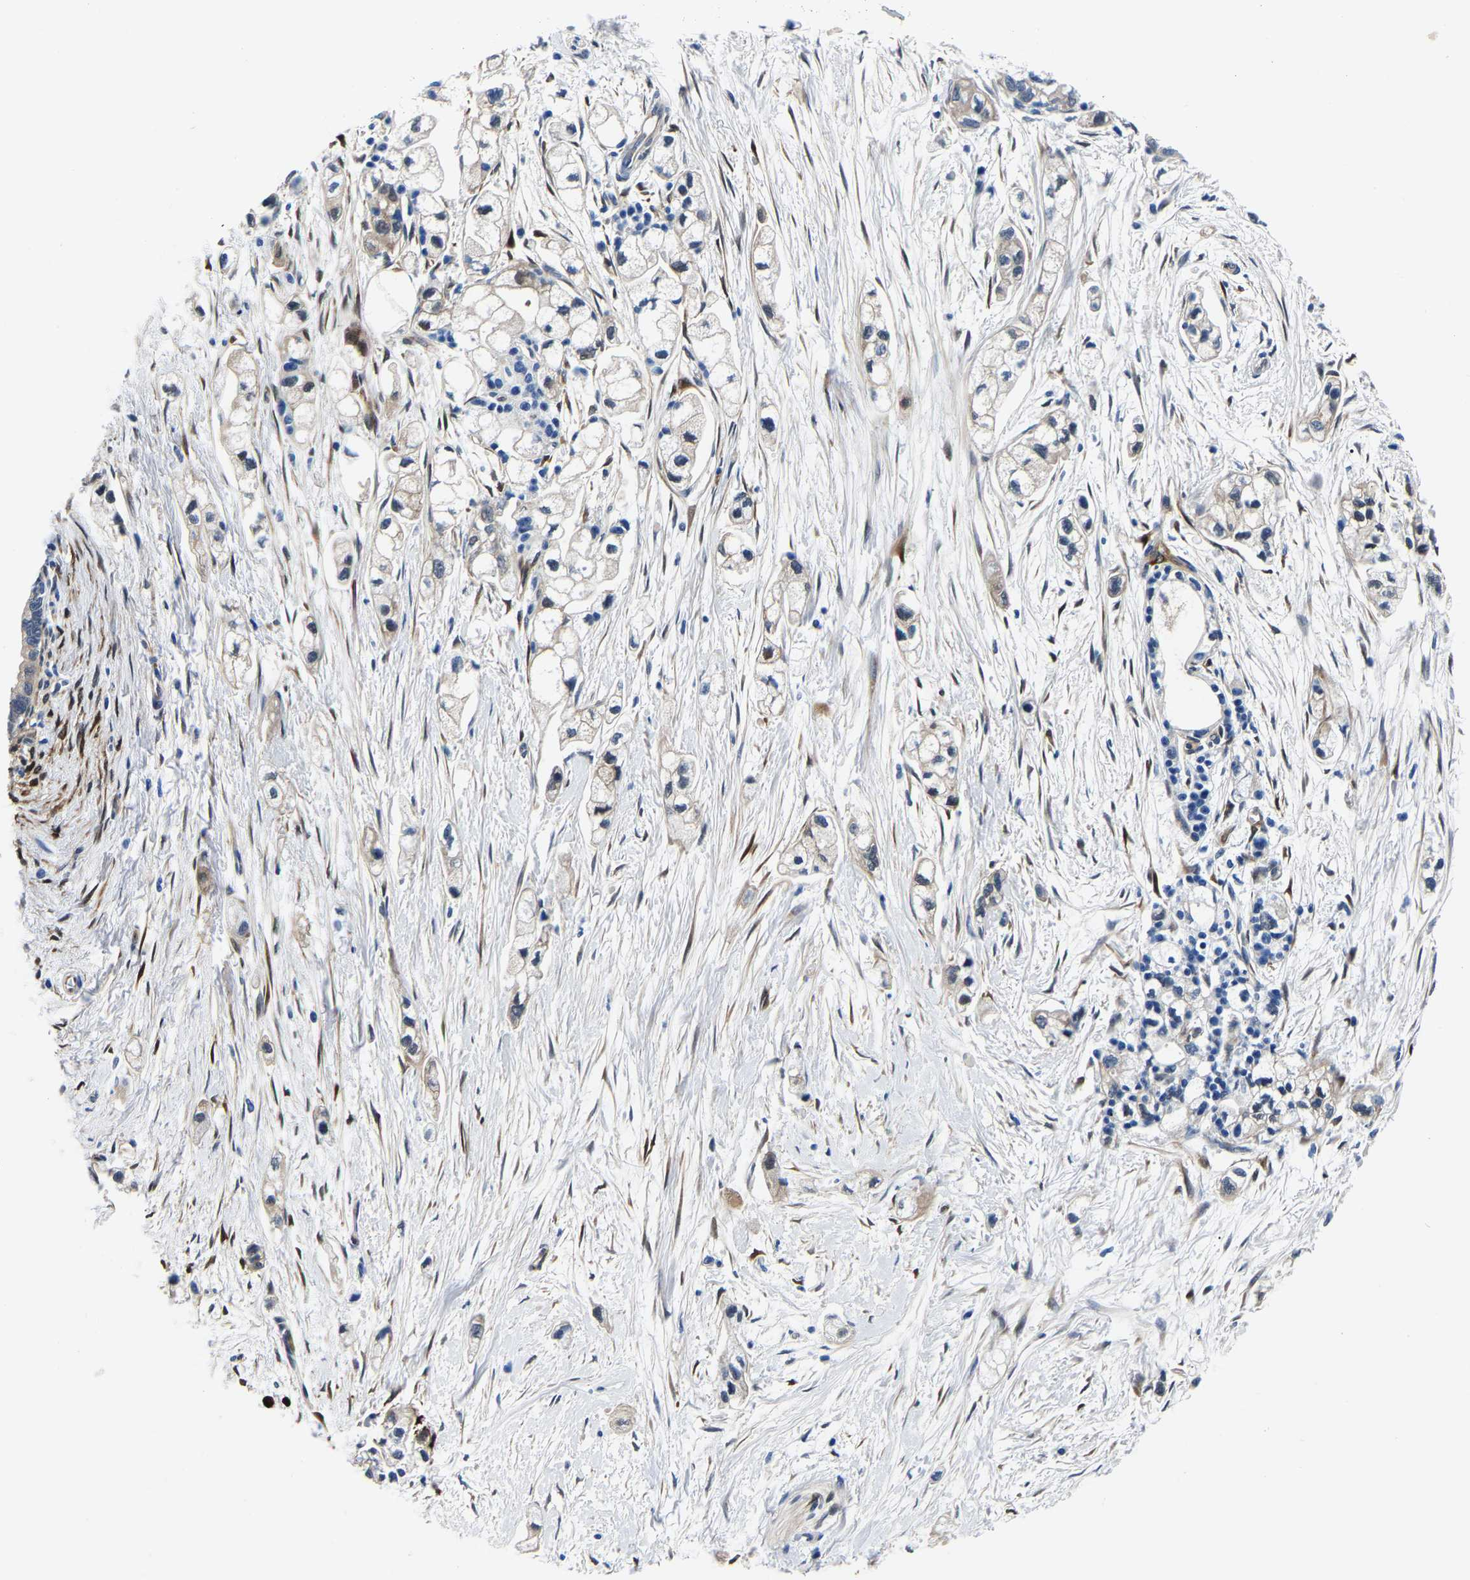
{"staining": {"intensity": "negative", "quantity": "none", "location": "none"}, "tissue": "pancreatic cancer", "cell_type": "Tumor cells", "image_type": "cancer", "snomed": [{"axis": "morphology", "description": "Adenocarcinoma, NOS"}, {"axis": "topography", "description": "Pancreas"}], "caption": "The histopathology image displays no significant expression in tumor cells of pancreatic cancer (adenocarcinoma). (Immunohistochemistry, brightfield microscopy, high magnification).", "gene": "S100A13", "patient": {"sex": "male", "age": 74}}